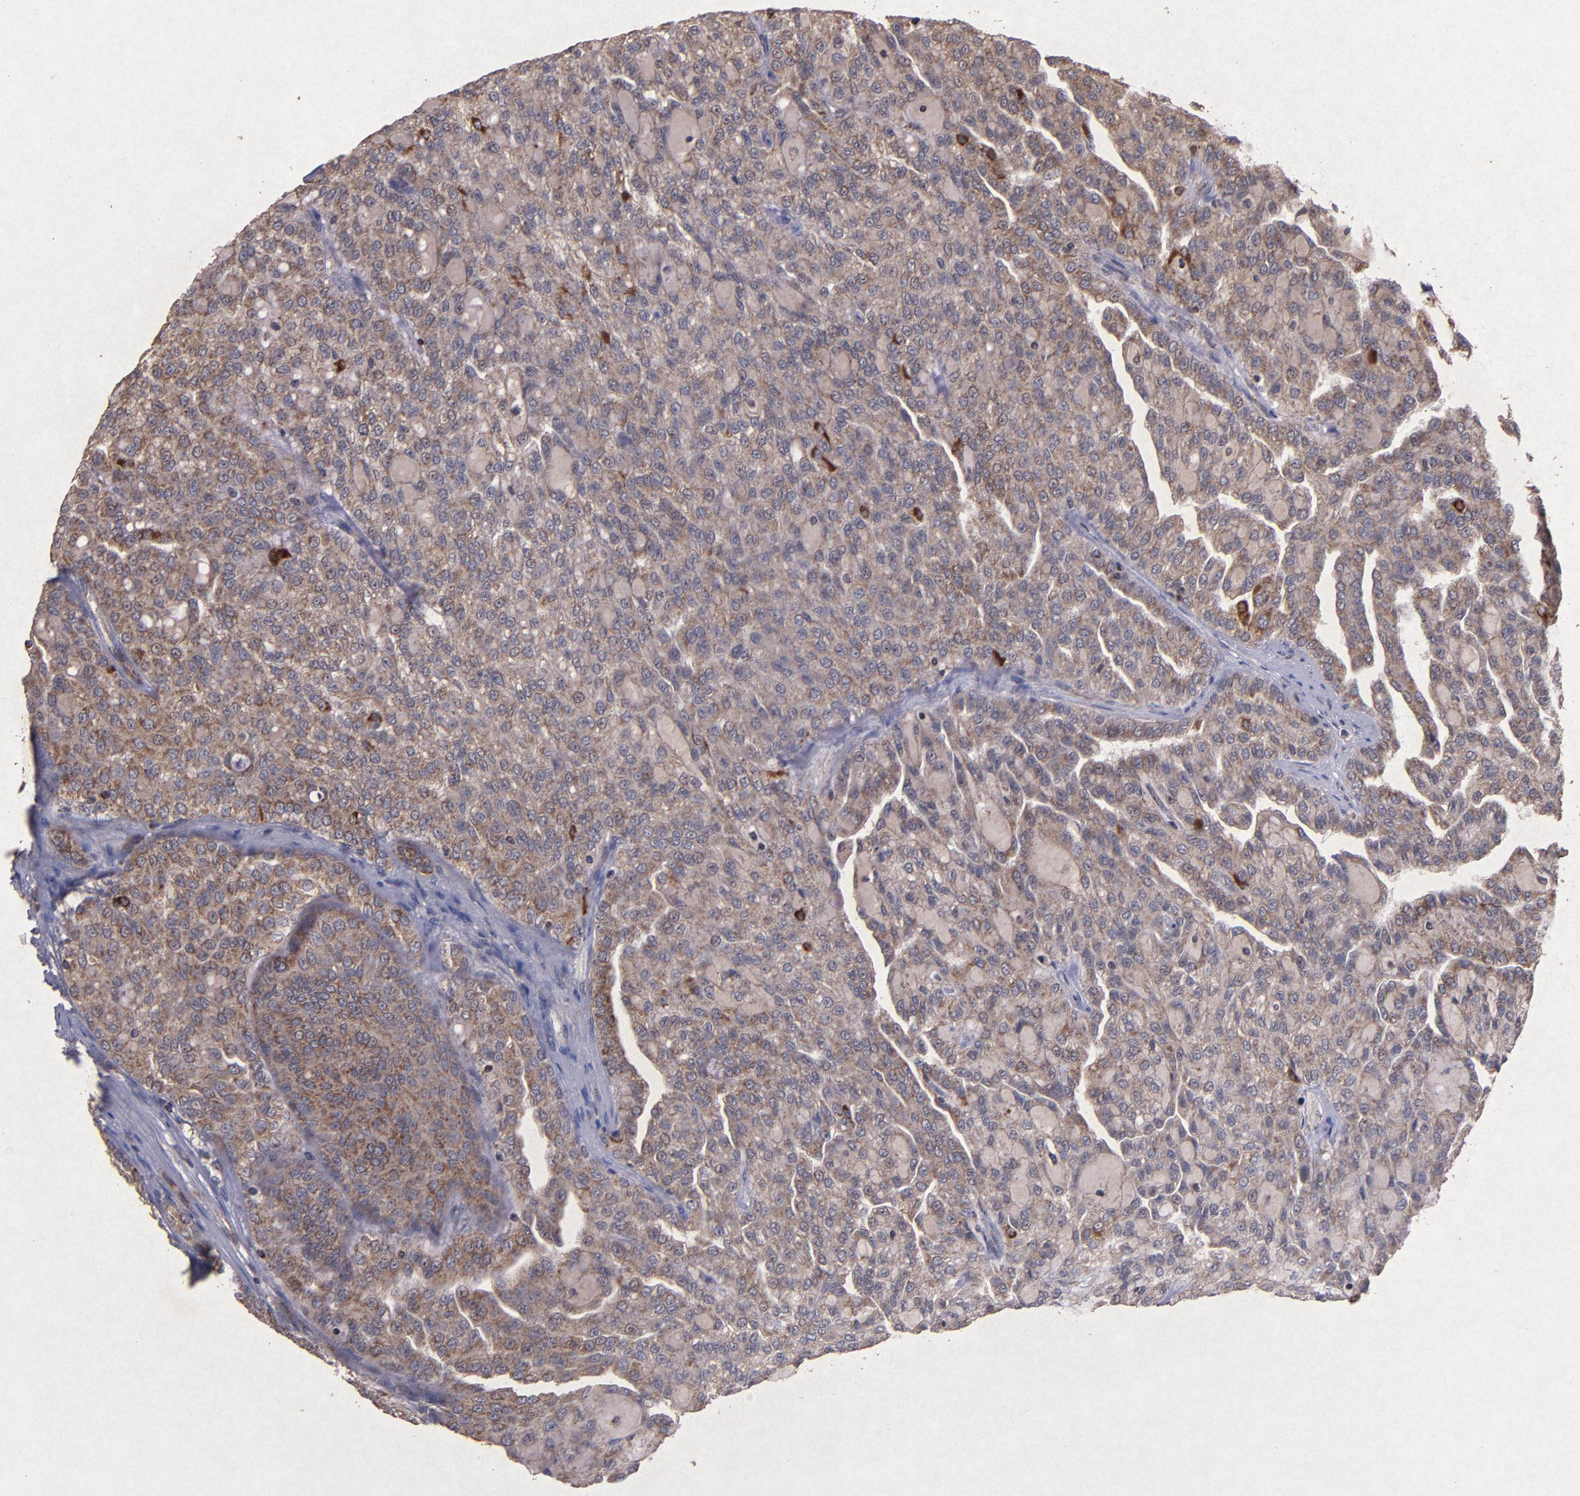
{"staining": {"intensity": "weak", "quantity": "25%-75%", "location": "cytoplasmic/membranous"}, "tissue": "renal cancer", "cell_type": "Tumor cells", "image_type": "cancer", "snomed": [{"axis": "morphology", "description": "Adenocarcinoma, NOS"}, {"axis": "topography", "description": "Kidney"}], "caption": "Immunohistochemical staining of renal cancer demonstrates low levels of weak cytoplasmic/membranous staining in approximately 25%-75% of tumor cells.", "gene": "TIMM9", "patient": {"sex": "male", "age": 63}}